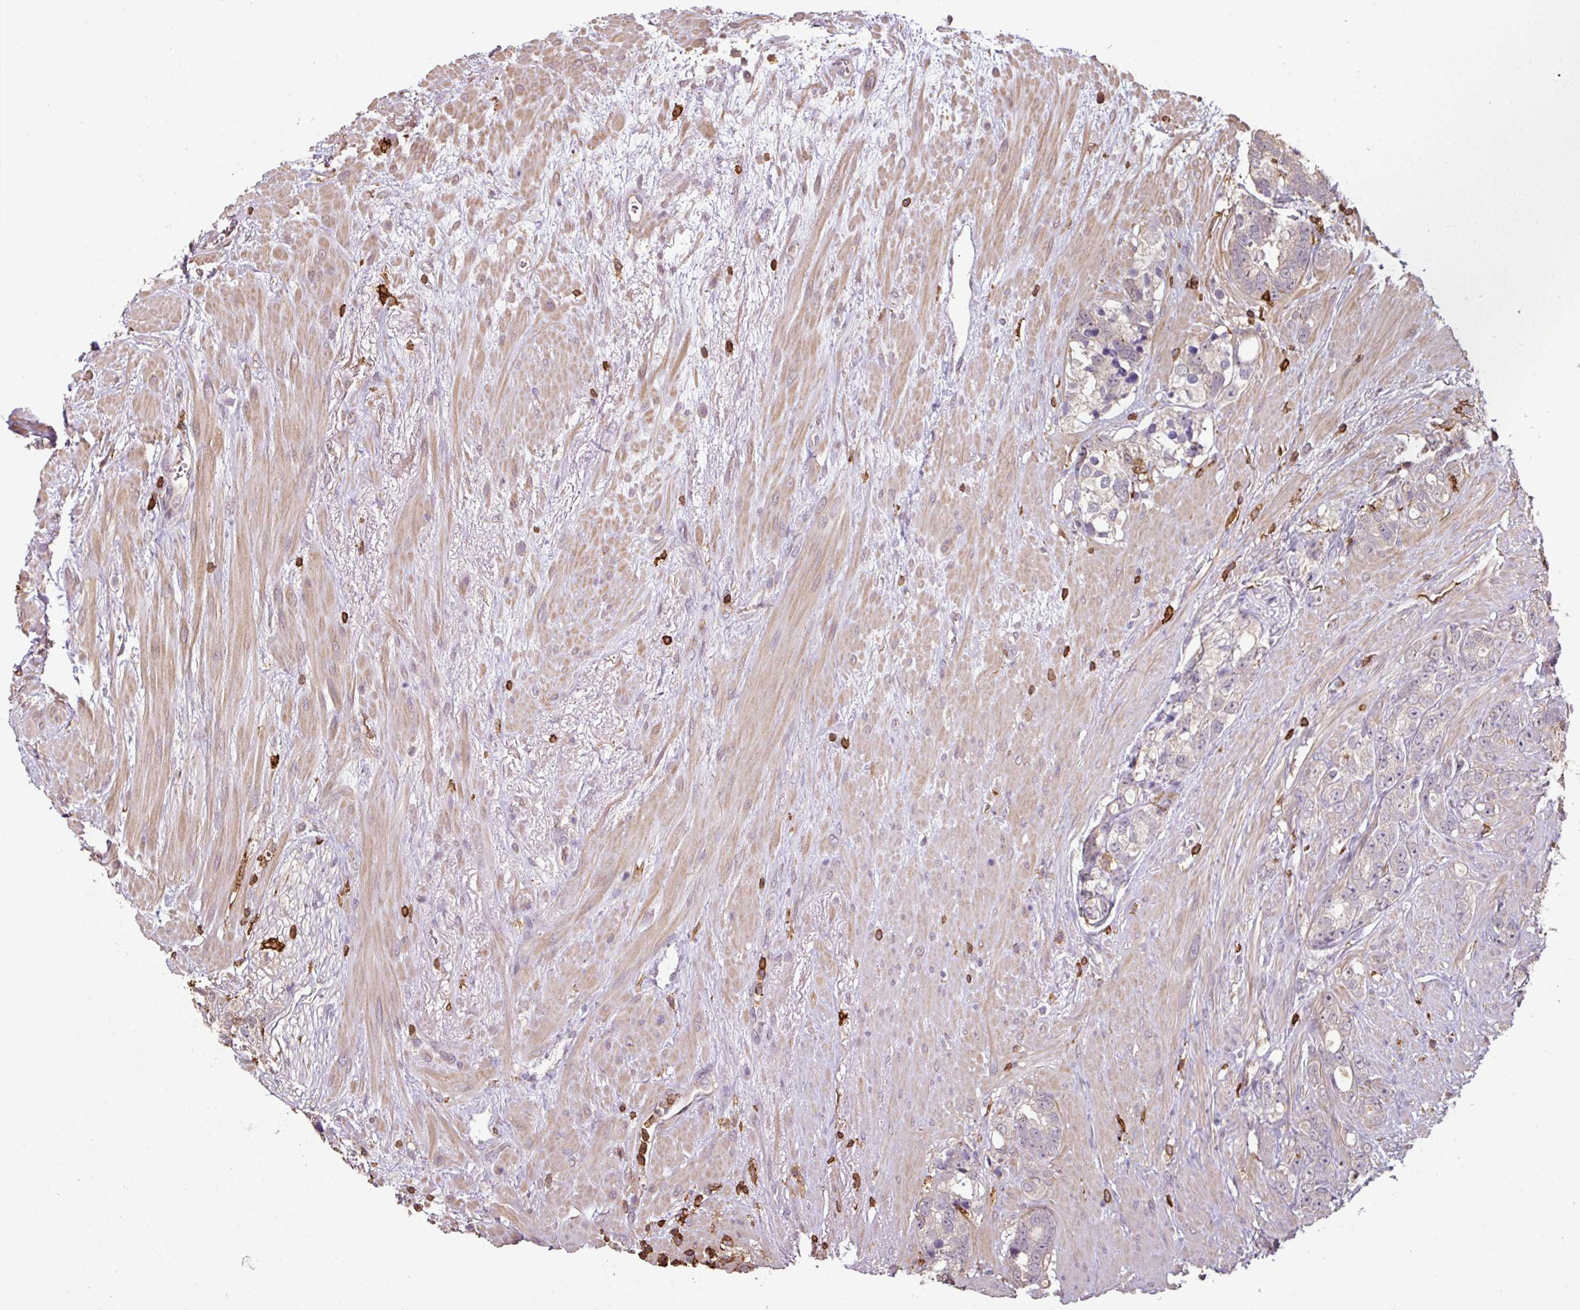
{"staining": {"intensity": "negative", "quantity": "none", "location": "none"}, "tissue": "prostate cancer", "cell_type": "Tumor cells", "image_type": "cancer", "snomed": [{"axis": "morphology", "description": "Adenocarcinoma, High grade"}, {"axis": "topography", "description": "Prostate"}], "caption": "IHC photomicrograph of neoplastic tissue: human prostate adenocarcinoma (high-grade) stained with DAB (3,3'-diaminobenzidine) displays no significant protein staining in tumor cells. (Stains: DAB (3,3'-diaminobenzidine) immunohistochemistry (IHC) with hematoxylin counter stain, Microscopy: brightfield microscopy at high magnification).", "gene": "OLFML2B", "patient": {"sex": "male", "age": 74}}